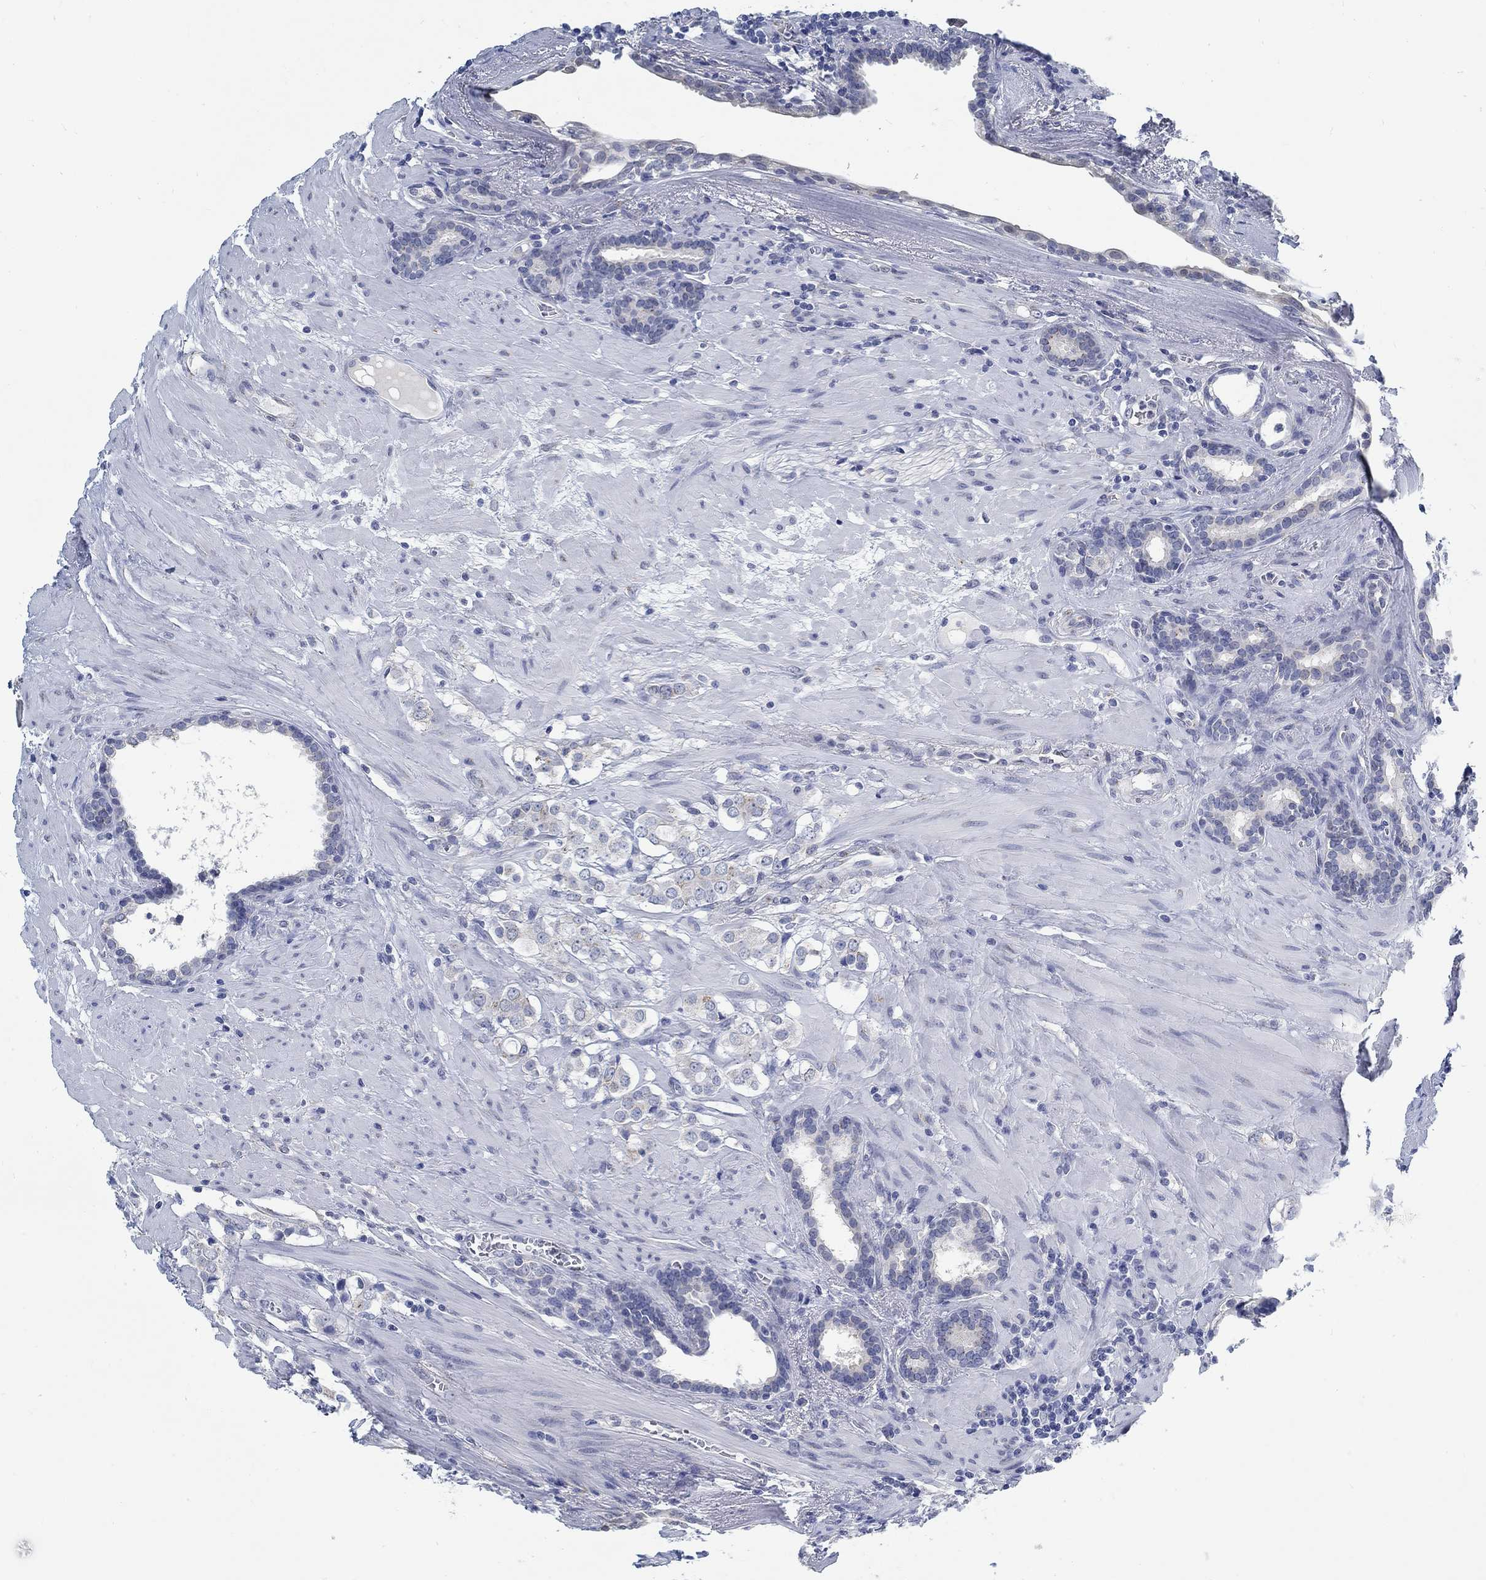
{"staining": {"intensity": "negative", "quantity": "none", "location": "none"}, "tissue": "prostate cancer", "cell_type": "Tumor cells", "image_type": "cancer", "snomed": [{"axis": "morphology", "description": "Adenocarcinoma, NOS"}, {"axis": "topography", "description": "Prostate"}], "caption": "Tumor cells show no significant protein expression in prostate cancer (adenocarcinoma).", "gene": "TEKT4", "patient": {"sex": "male", "age": 66}}